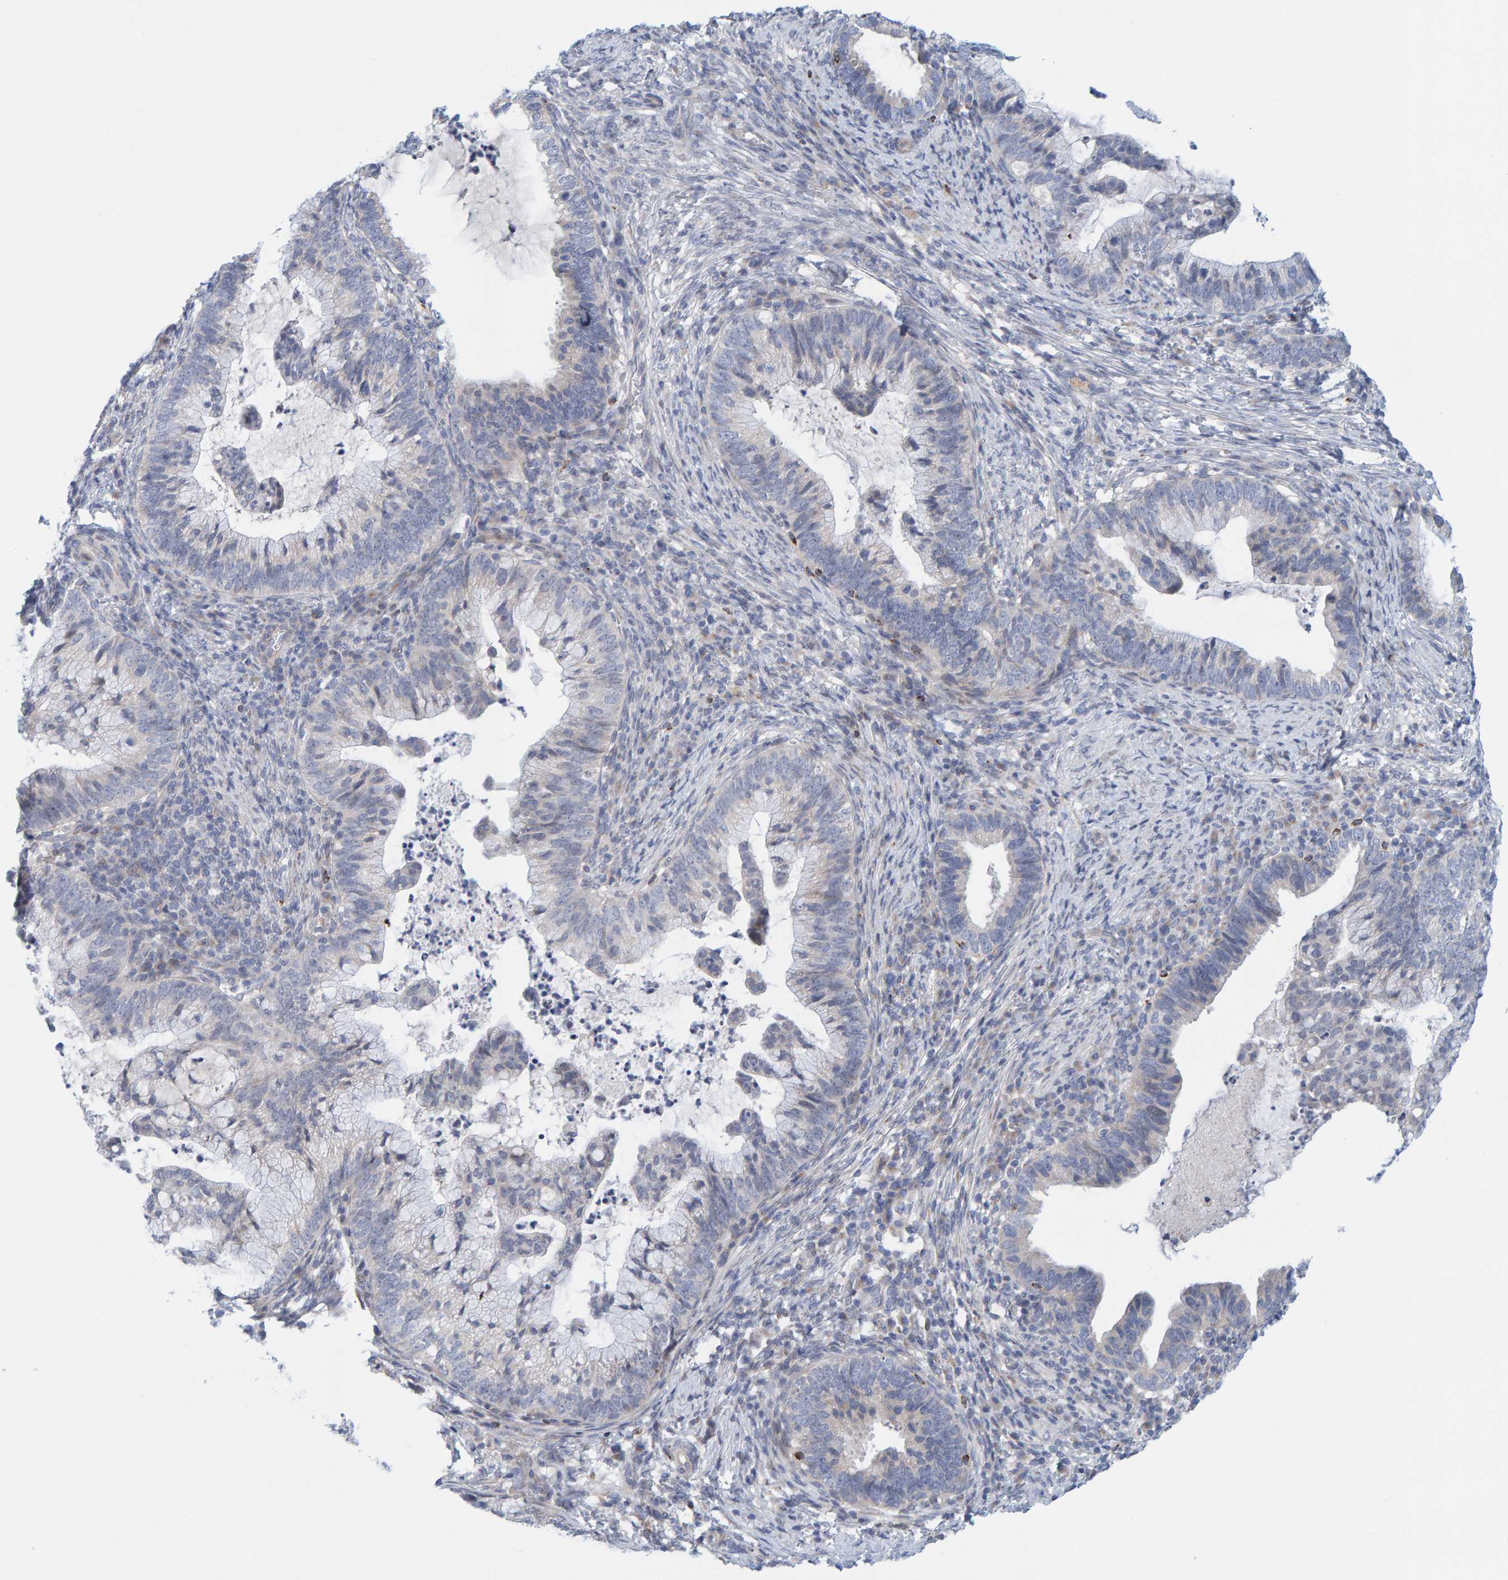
{"staining": {"intensity": "negative", "quantity": "none", "location": "none"}, "tissue": "cervical cancer", "cell_type": "Tumor cells", "image_type": "cancer", "snomed": [{"axis": "morphology", "description": "Adenocarcinoma, NOS"}, {"axis": "topography", "description": "Cervix"}], "caption": "Cervical cancer was stained to show a protein in brown. There is no significant positivity in tumor cells.", "gene": "ZC3H3", "patient": {"sex": "female", "age": 36}}